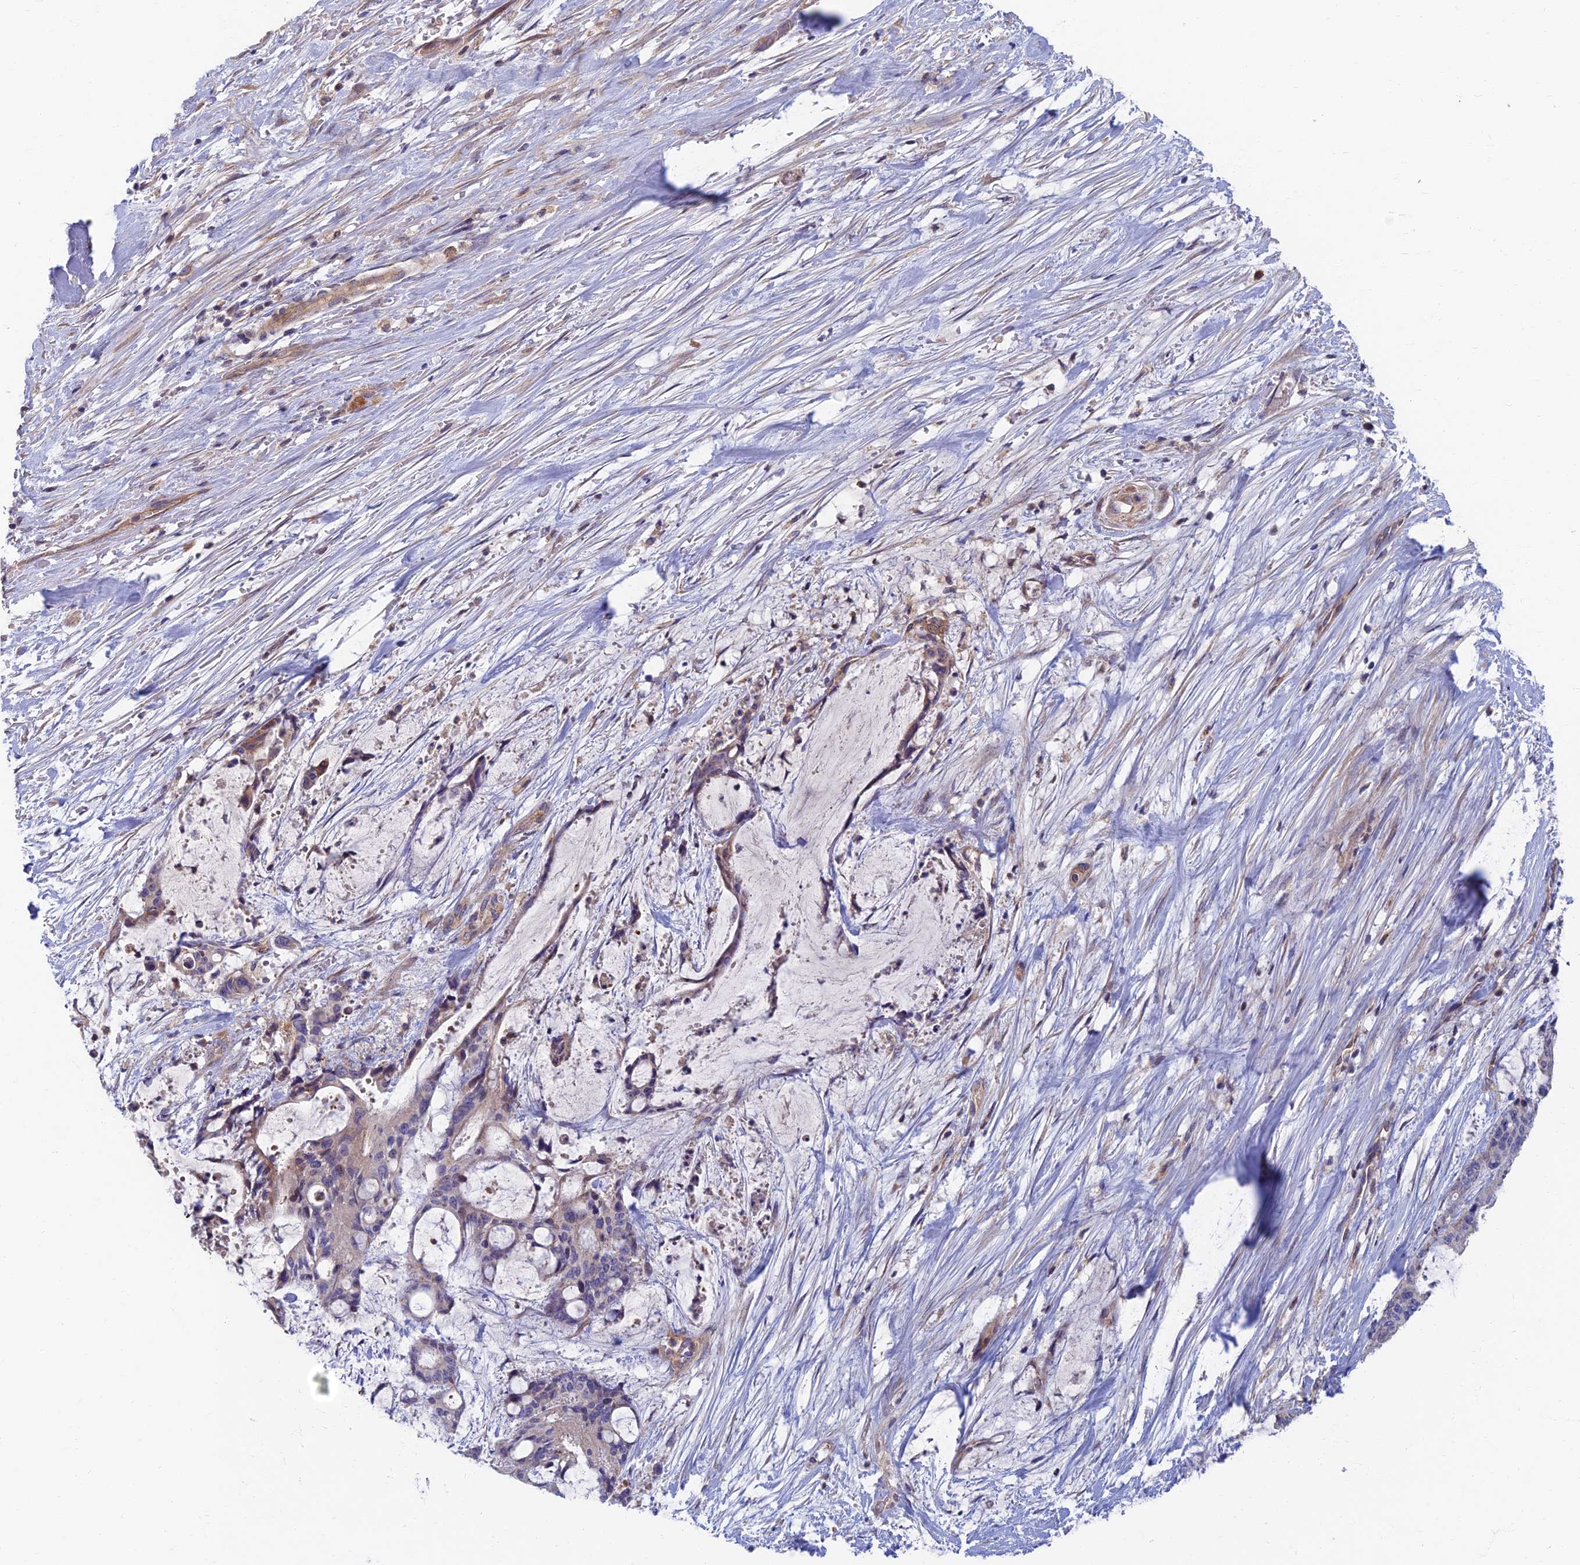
{"staining": {"intensity": "negative", "quantity": "none", "location": "none"}, "tissue": "liver cancer", "cell_type": "Tumor cells", "image_type": "cancer", "snomed": [{"axis": "morphology", "description": "Normal tissue, NOS"}, {"axis": "morphology", "description": "Cholangiocarcinoma"}, {"axis": "topography", "description": "Liver"}, {"axis": "topography", "description": "Peripheral nerve tissue"}], "caption": "Immunohistochemistry micrograph of human cholangiocarcinoma (liver) stained for a protein (brown), which demonstrates no expression in tumor cells.", "gene": "SOGA1", "patient": {"sex": "female", "age": 73}}